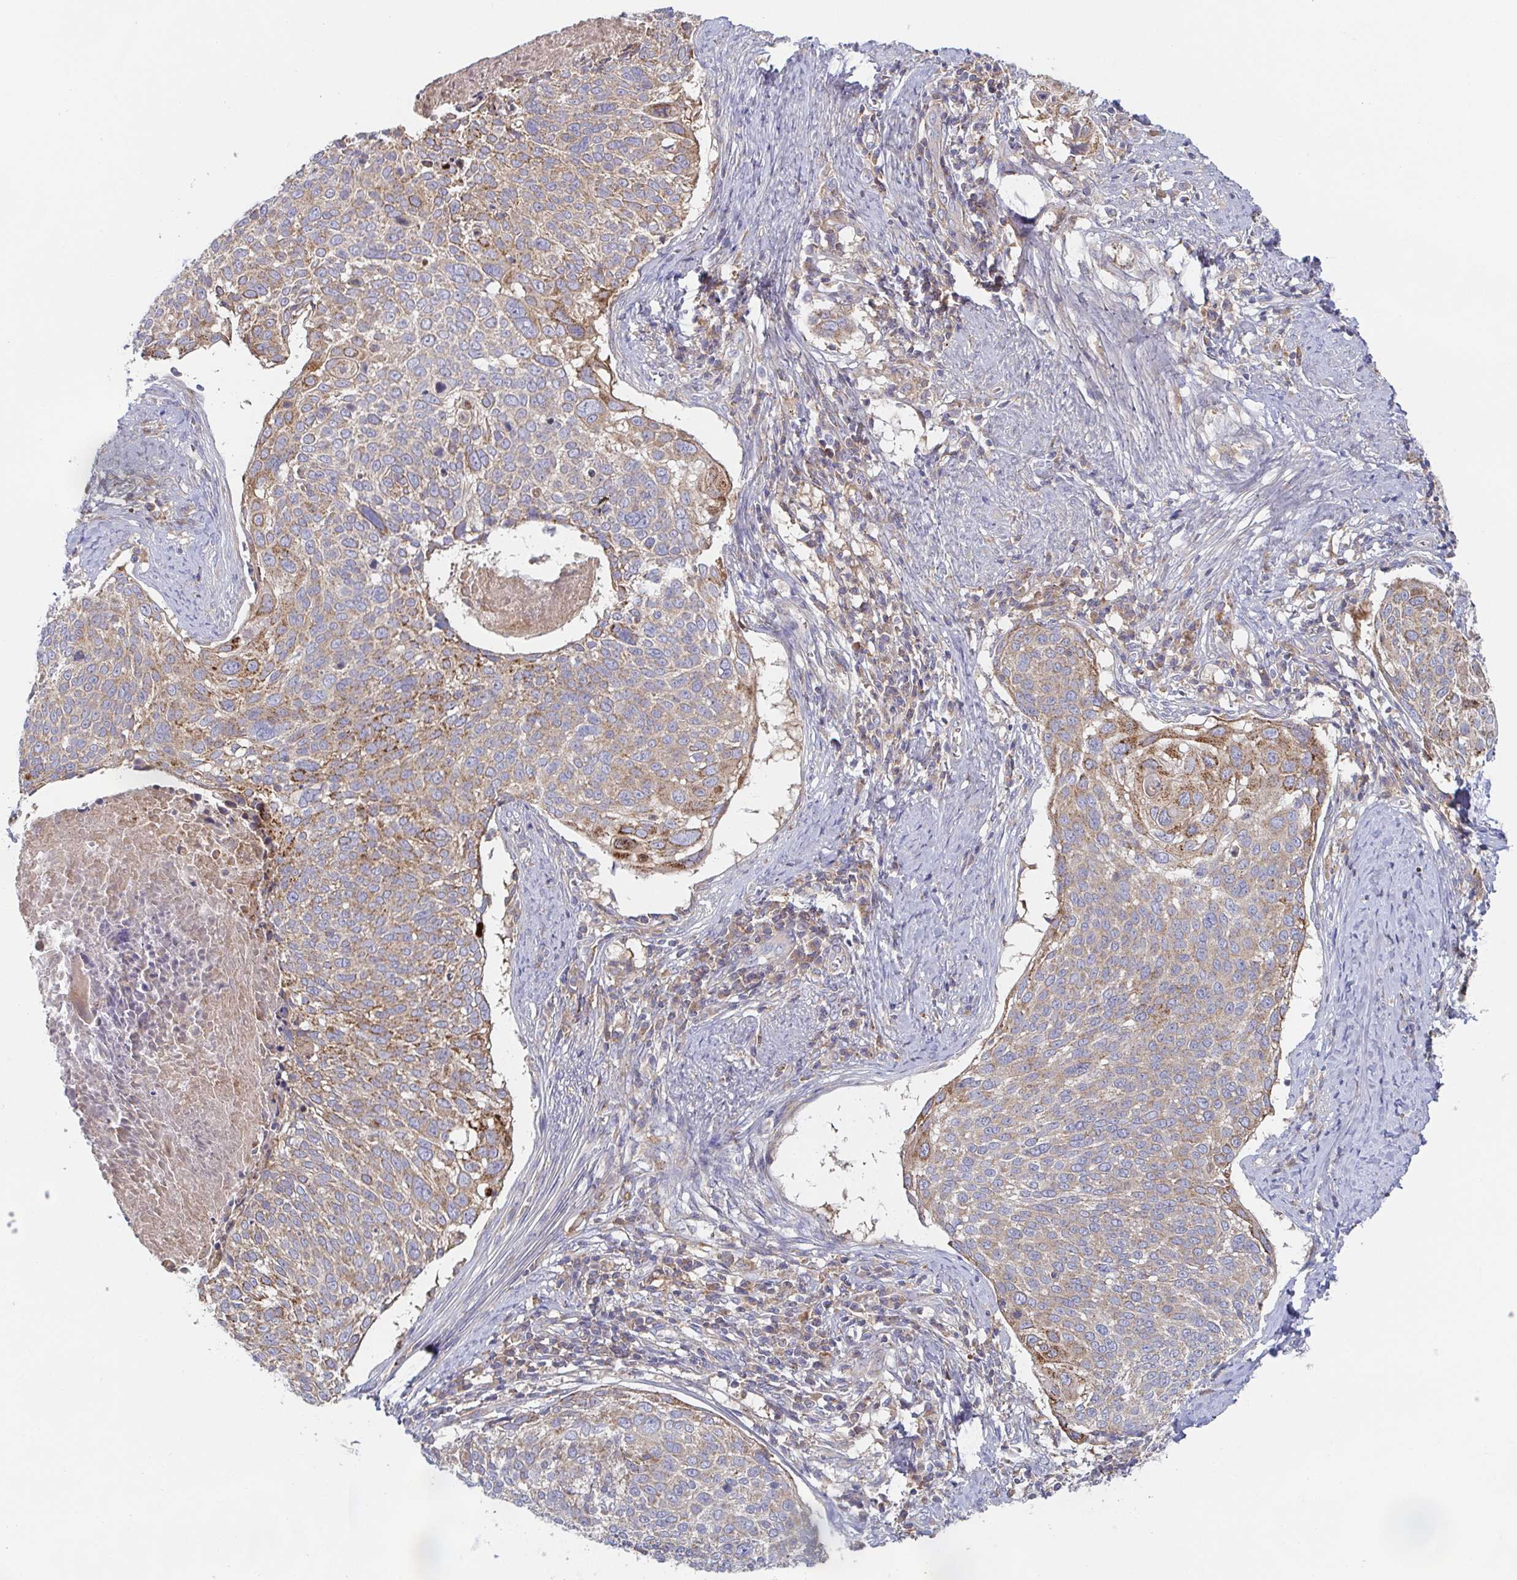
{"staining": {"intensity": "weak", "quantity": ">75%", "location": "cytoplasmic/membranous"}, "tissue": "cervical cancer", "cell_type": "Tumor cells", "image_type": "cancer", "snomed": [{"axis": "morphology", "description": "Squamous cell carcinoma, NOS"}, {"axis": "topography", "description": "Cervix"}], "caption": "Tumor cells show low levels of weak cytoplasmic/membranous expression in approximately >75% of cells in cervical cancer. (Stains: DAB in brown, nuclei in blue, Microscopy: brightfield microscopy at high magnification).", "gene": "TUFT1", "patient": {"sex": "female", "age": 39}}